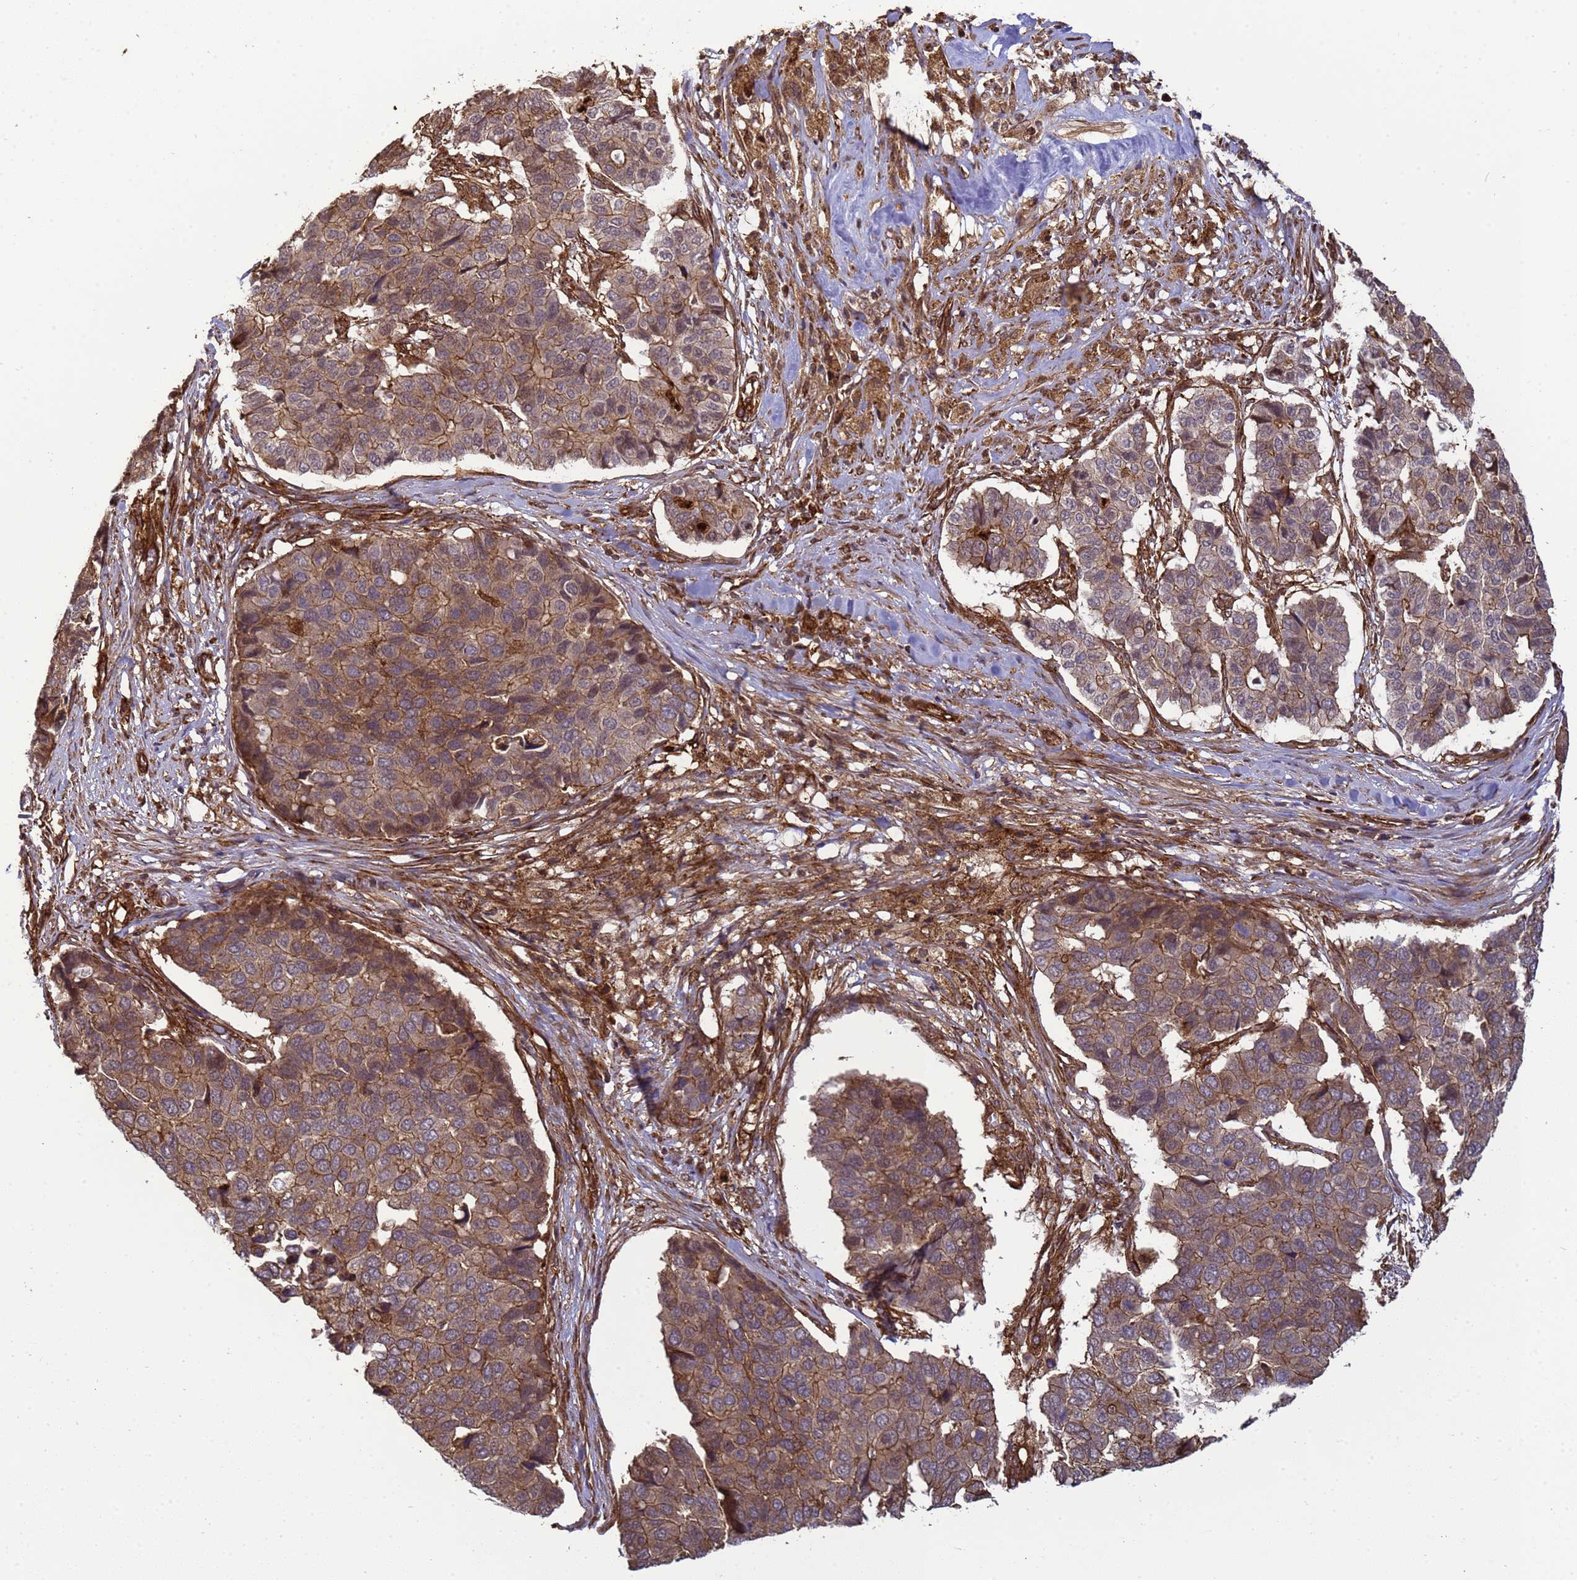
{"staining": {"intensity": "moderate", "quantity": ">75%", "location": "cytoplasmic/membranous"}, "tissue": "pancreatic cancer", "cell_type": "Tumor cells", "image_type": "cancer", "snomed": [{"axis": "morphology", "description": "Adenocarcinoma, NOS"}, {"axis": "topography", "description": "Pancreas"}], "caption": "Human pancreatic adenocarcinoma stained with a protein marker exhibits moderate staining in tumor cells.", "gene": "CNOT1", "patient": {"sex": "male", "age": 50}}